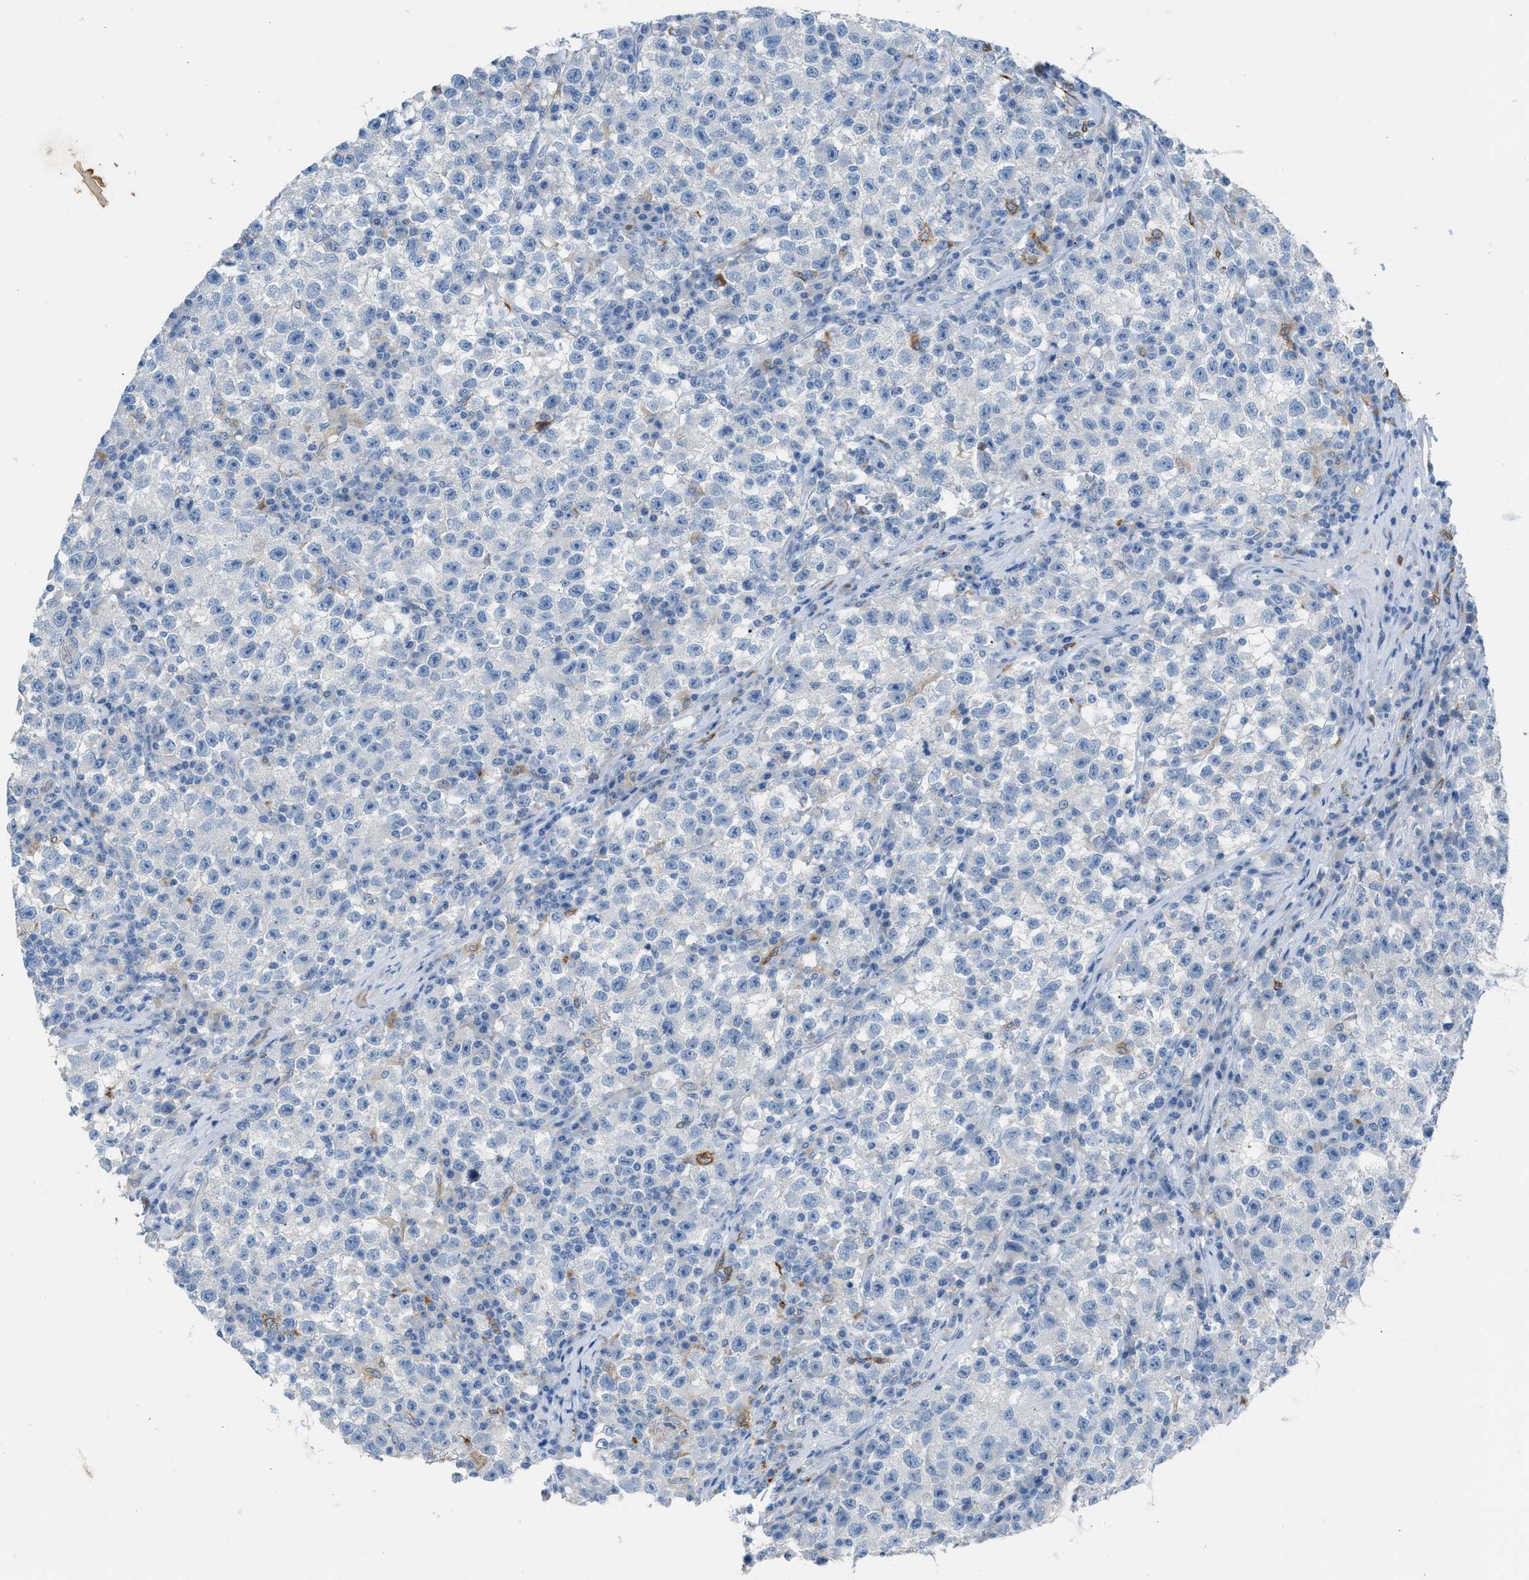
{"staining": {"intensity": "negative", "quantity": "none", "location": "none"}, "tissue": "testis cancer", "cell_type": "Tumor cells", "image_type": "cancer", "snomed": [{"axis": "morphology", "description": "Seminoma, NOS"}, {"axis": "topography", "description": "Testis"}], "caption": "The photomicrograph exhibits no significant positivity in tumor cells of testis cancer.", "gene": "CLEC10A", "patient": {"sex": "male", "age": 22}}